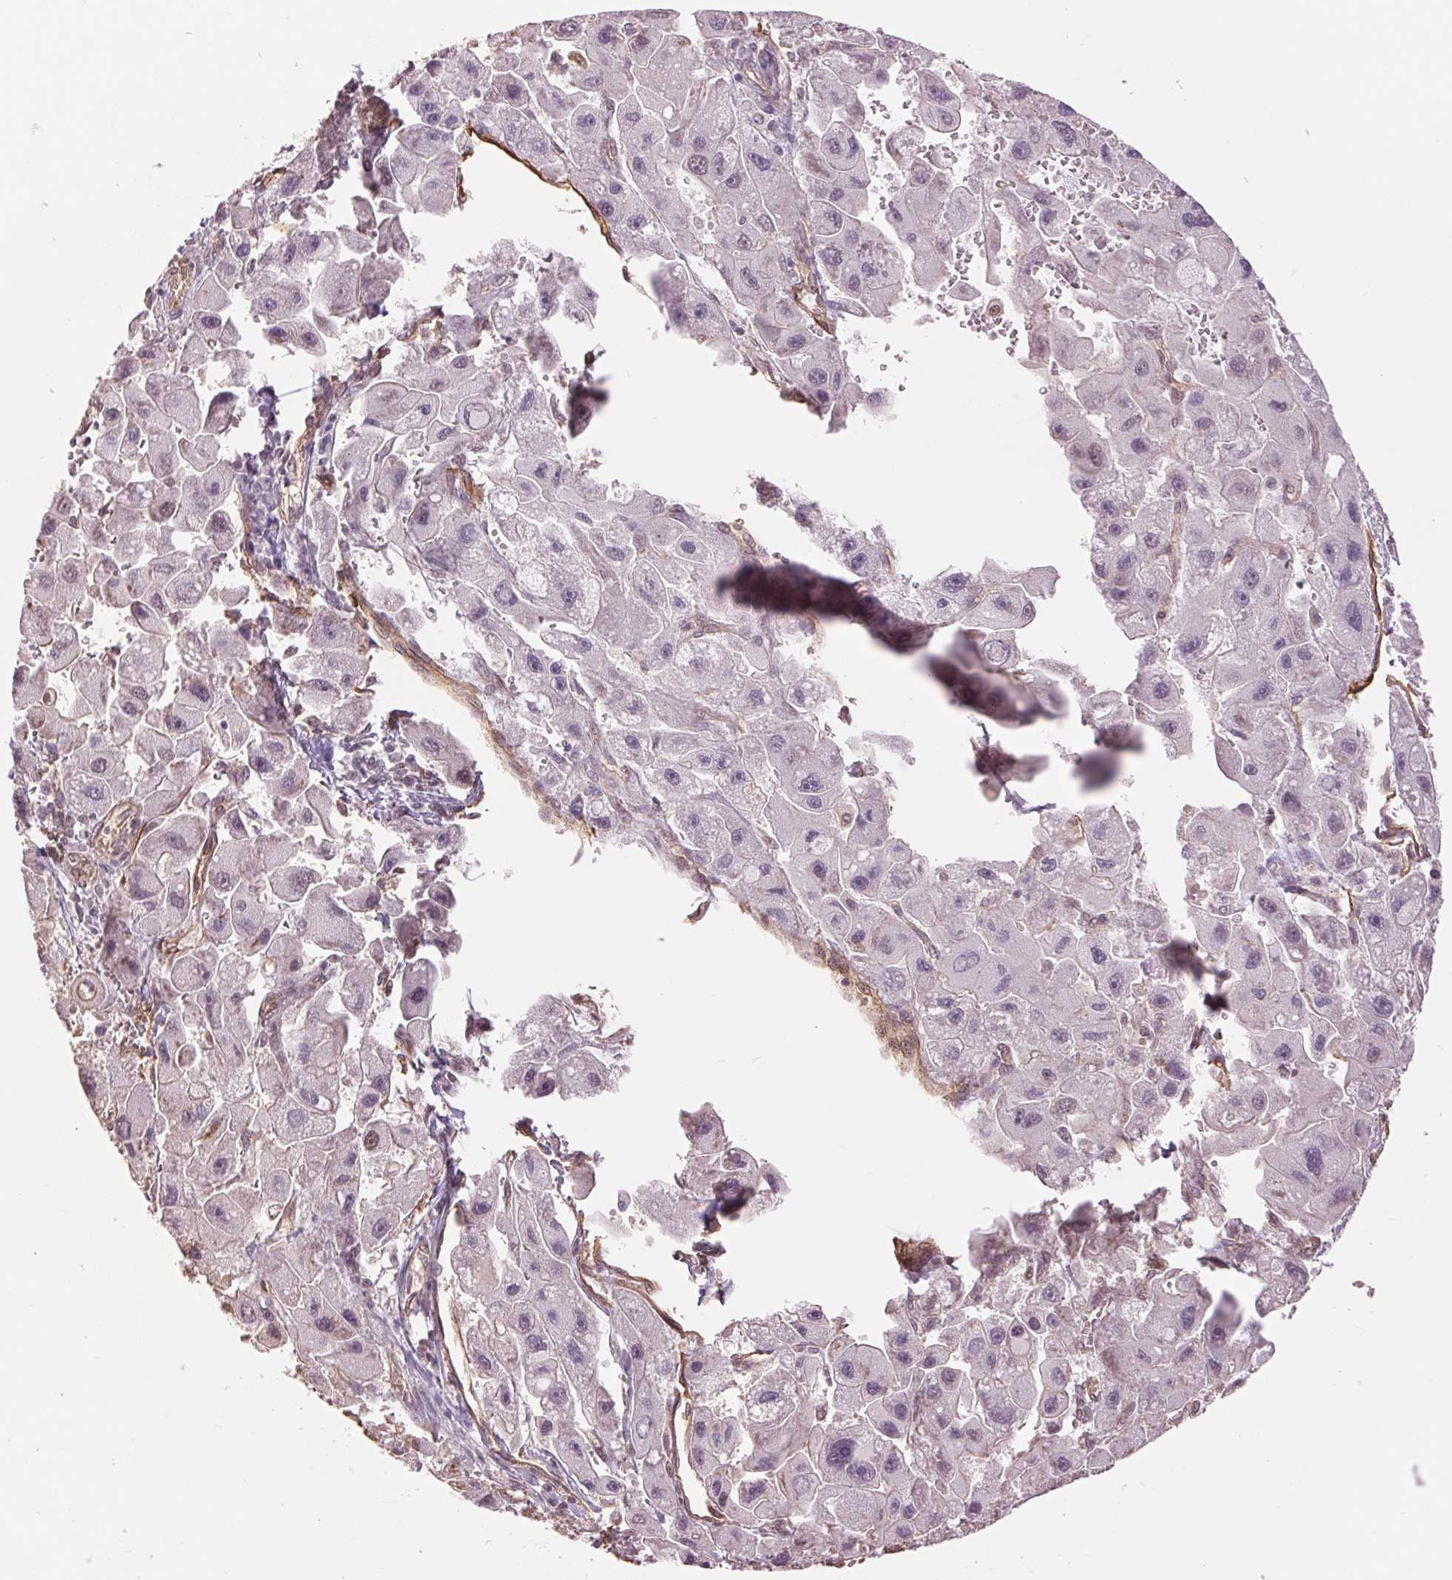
{"staining": {"intensity": "weak", "quantity": "<25%", "location": "nuclear"}, "tissue": "liver cancer", "cell_type": "Tumor cells", "image_type": "cancer", "snomed": [{"axis": "morphology", "description": "Carcinoma, Hepatocellular, NOS"}, {"axis": "topography", "description": "Liver"}], "caption": "Immunohistochemistry (IHC) micrograph of neoplastic tissue: human hepatocellular carcinoma (liver) stained with DAB (3,3'-diaminobenzidine) shows no significant protein expression in tumor cells. Brightfield microscopy of immunohistochemistry (IHC) stained with DAB (3,3'-diaminobenzidine) (brown) and hematoxylin (blue), captured at high magnification.", "gene": "PALM", "patient": {"sex": "male", "age": 24}}